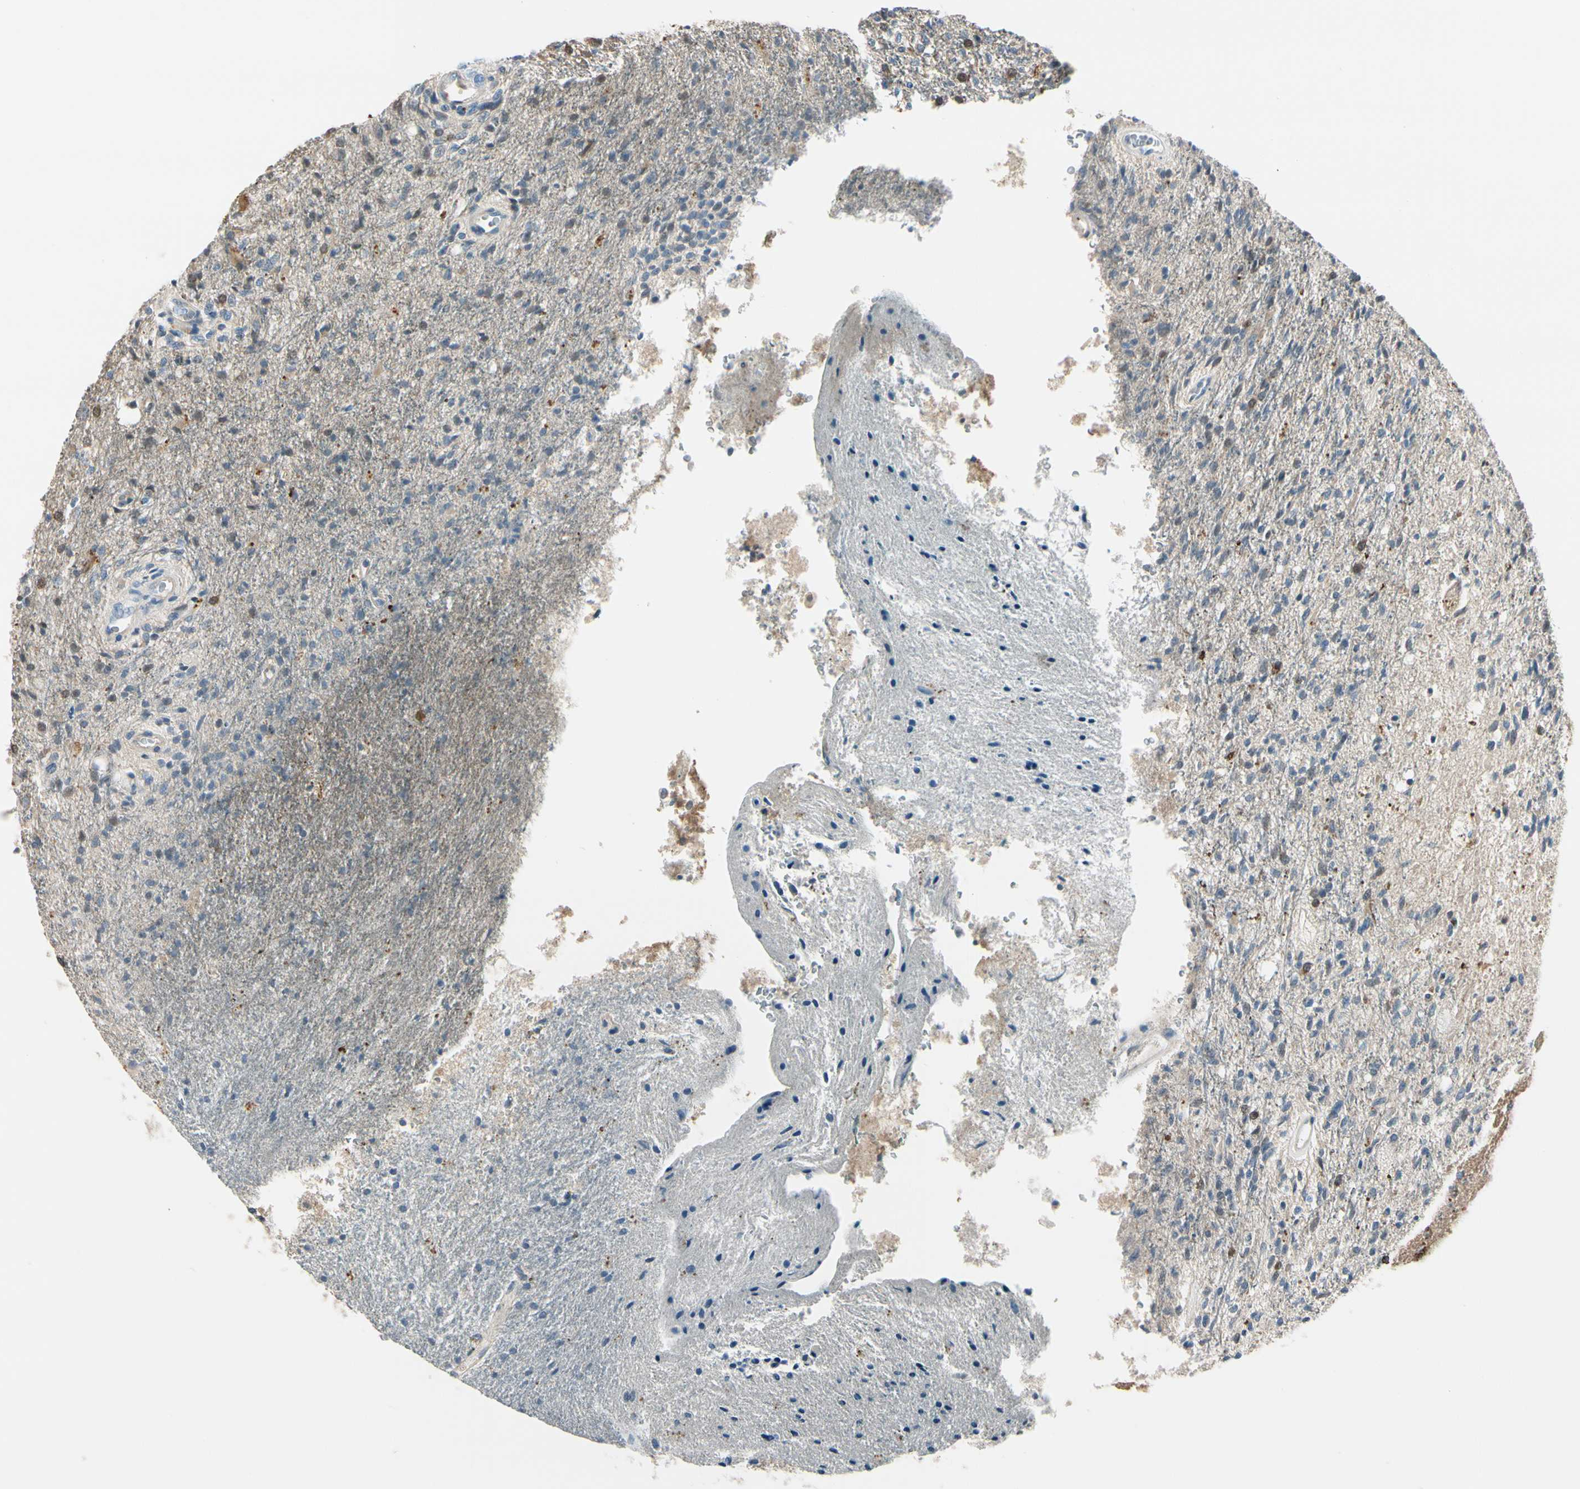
{"staining": {"intensity": "negative", "quantity": "none", "location": "none"}, "tissue": "glioma", "cell_type": "Tumor cells", "image_type": "cancer", "snomed": [{"axis": "morphology", "description": "Normal tissue, NOS"}, {"axis": "morphology", "description": "Glioma, malignant, High grade"}, {"axis": "topography", "description": "Cerebral cortex"}], "caption": "Histopathology image shows no protein positivity in tumor cells of malignant glioma (high-grade) tissue. (DAB IHC visualized using brightfield microscopy, high magnification).", "gene": "PEBP1", "patient": {"sex": "male", "age": 77}}